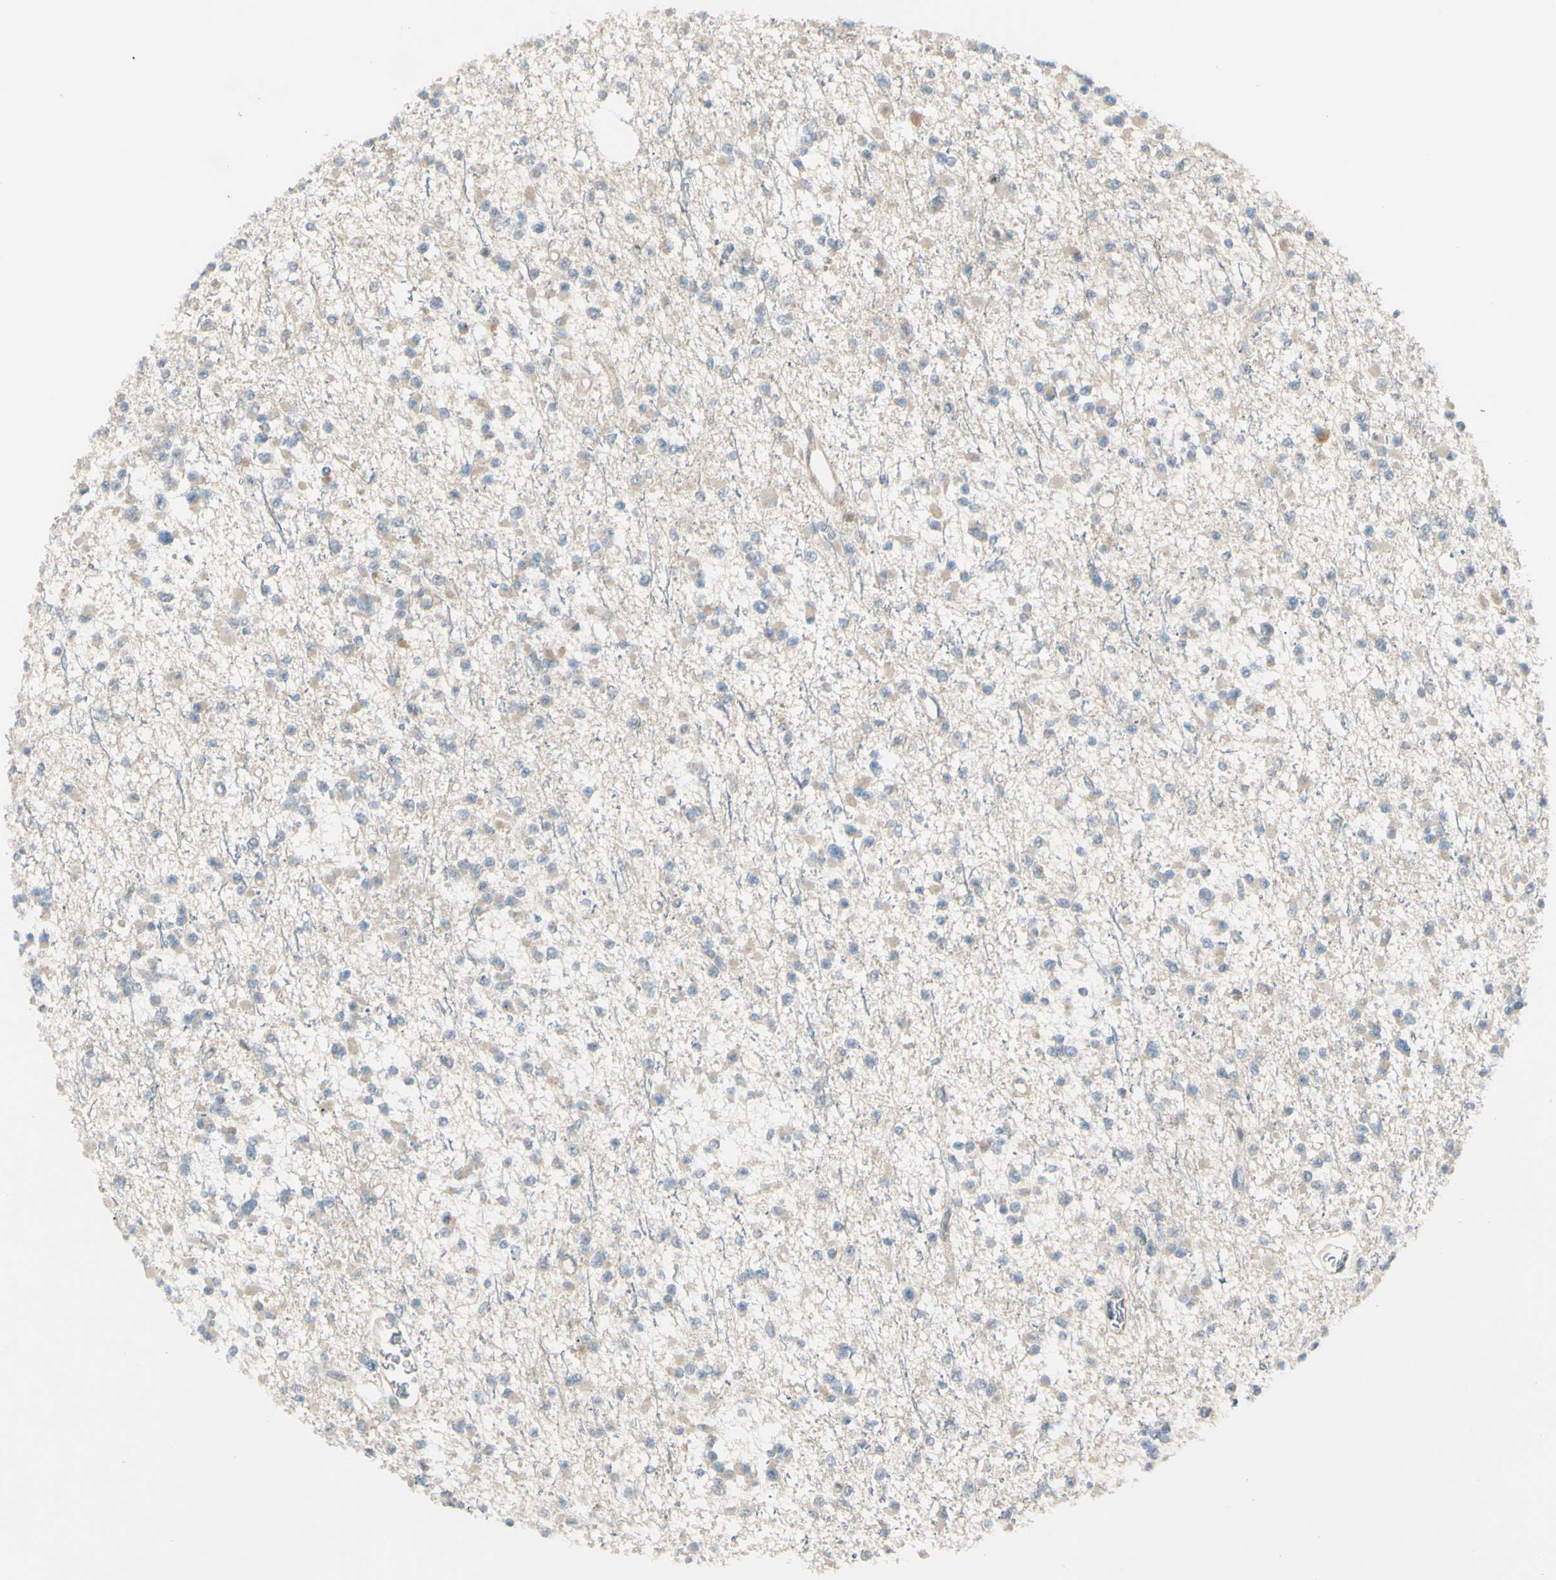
{"staining": {"intensity": "weak", "quantity": ">75%", "location": "cytoplasmic/membranous"}, "tissue": "glioma", "cell_type": "Tumor cells", "image_type": "cancer", "snomed": [{"axis": "morphology", "description": "Glioma, malignant, Low grade"}, {"axis": "topography", "description": "Brain"}], "caption": "Immunohistochemical staining of human glioma displays low levels of weak cytoplasmic/membranous expression in about >75% of tumor cells. (DAB (3,3'-diaminobenzidine) IHC, brown staining for protein, blue staining for nuclei).", "gene": "LMTK2", "patient": {"sex": "female", "age": 22}}